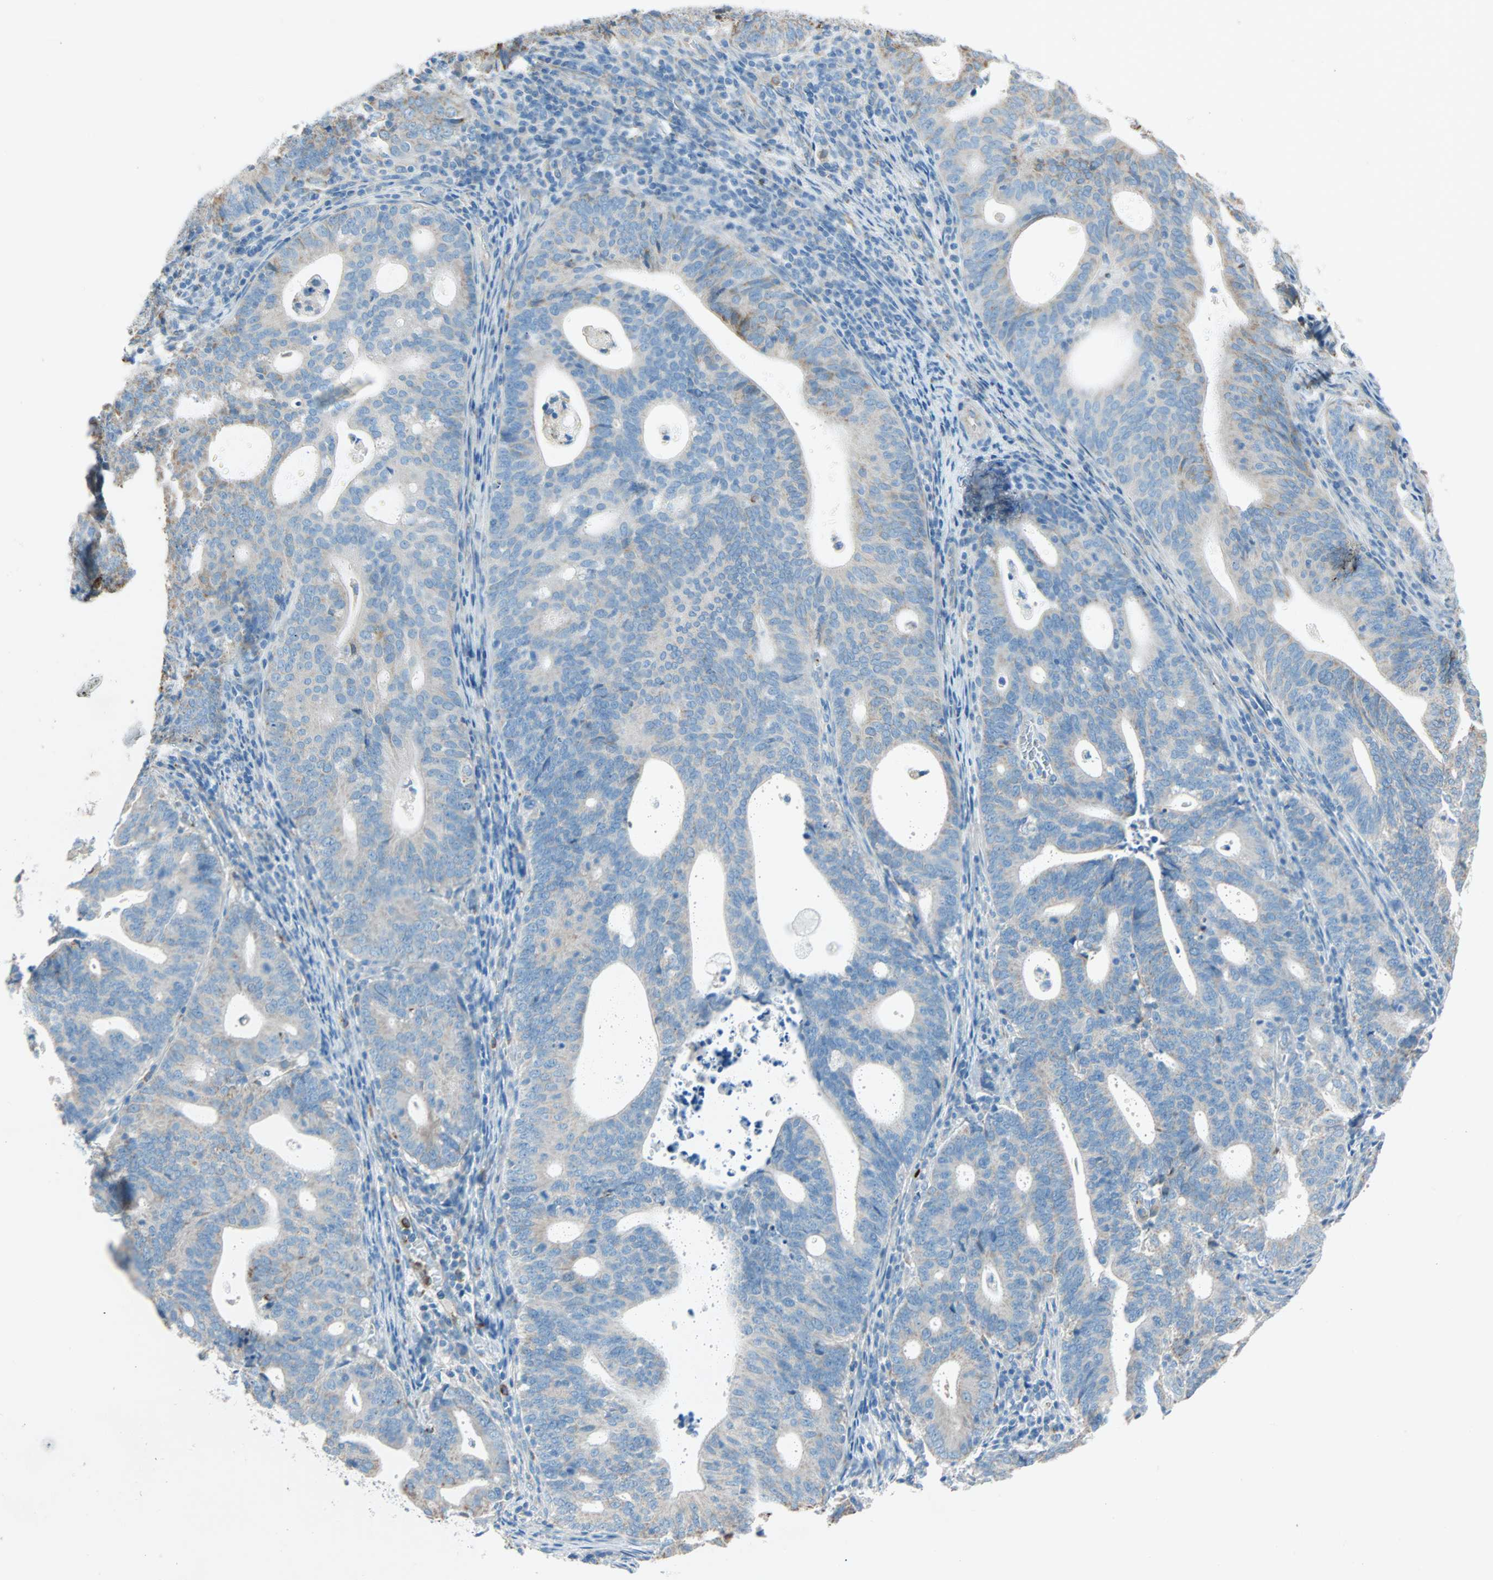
{"staining": {"intensity": "moderate", "quantity": ">75%", "location": "cytoplasmic/membranous"}, "tissue": "endometrial cancer", "cell_type": "Tumor cells", "image_type": "cancer", "snomed": [{"axis": "morphology", "description": "Adenocarcinoma, NOS"}, {"axis": "topography", "description": "Uterus"}], "caption": "Immunohistochemistry (IHC) histopathology image of neoplastic tissue: adenocarcinoma (endometrial) stained using immunohistochemistry (IHC) reveals medium levels of moderate protein expression localized specifically in the cytoplasmic/membranous of tumor cells, appearing as a cytoplasmic/membranous brown color.", "gene": "LY6G6F", "patient": {"sex": "female", "age": 83}}